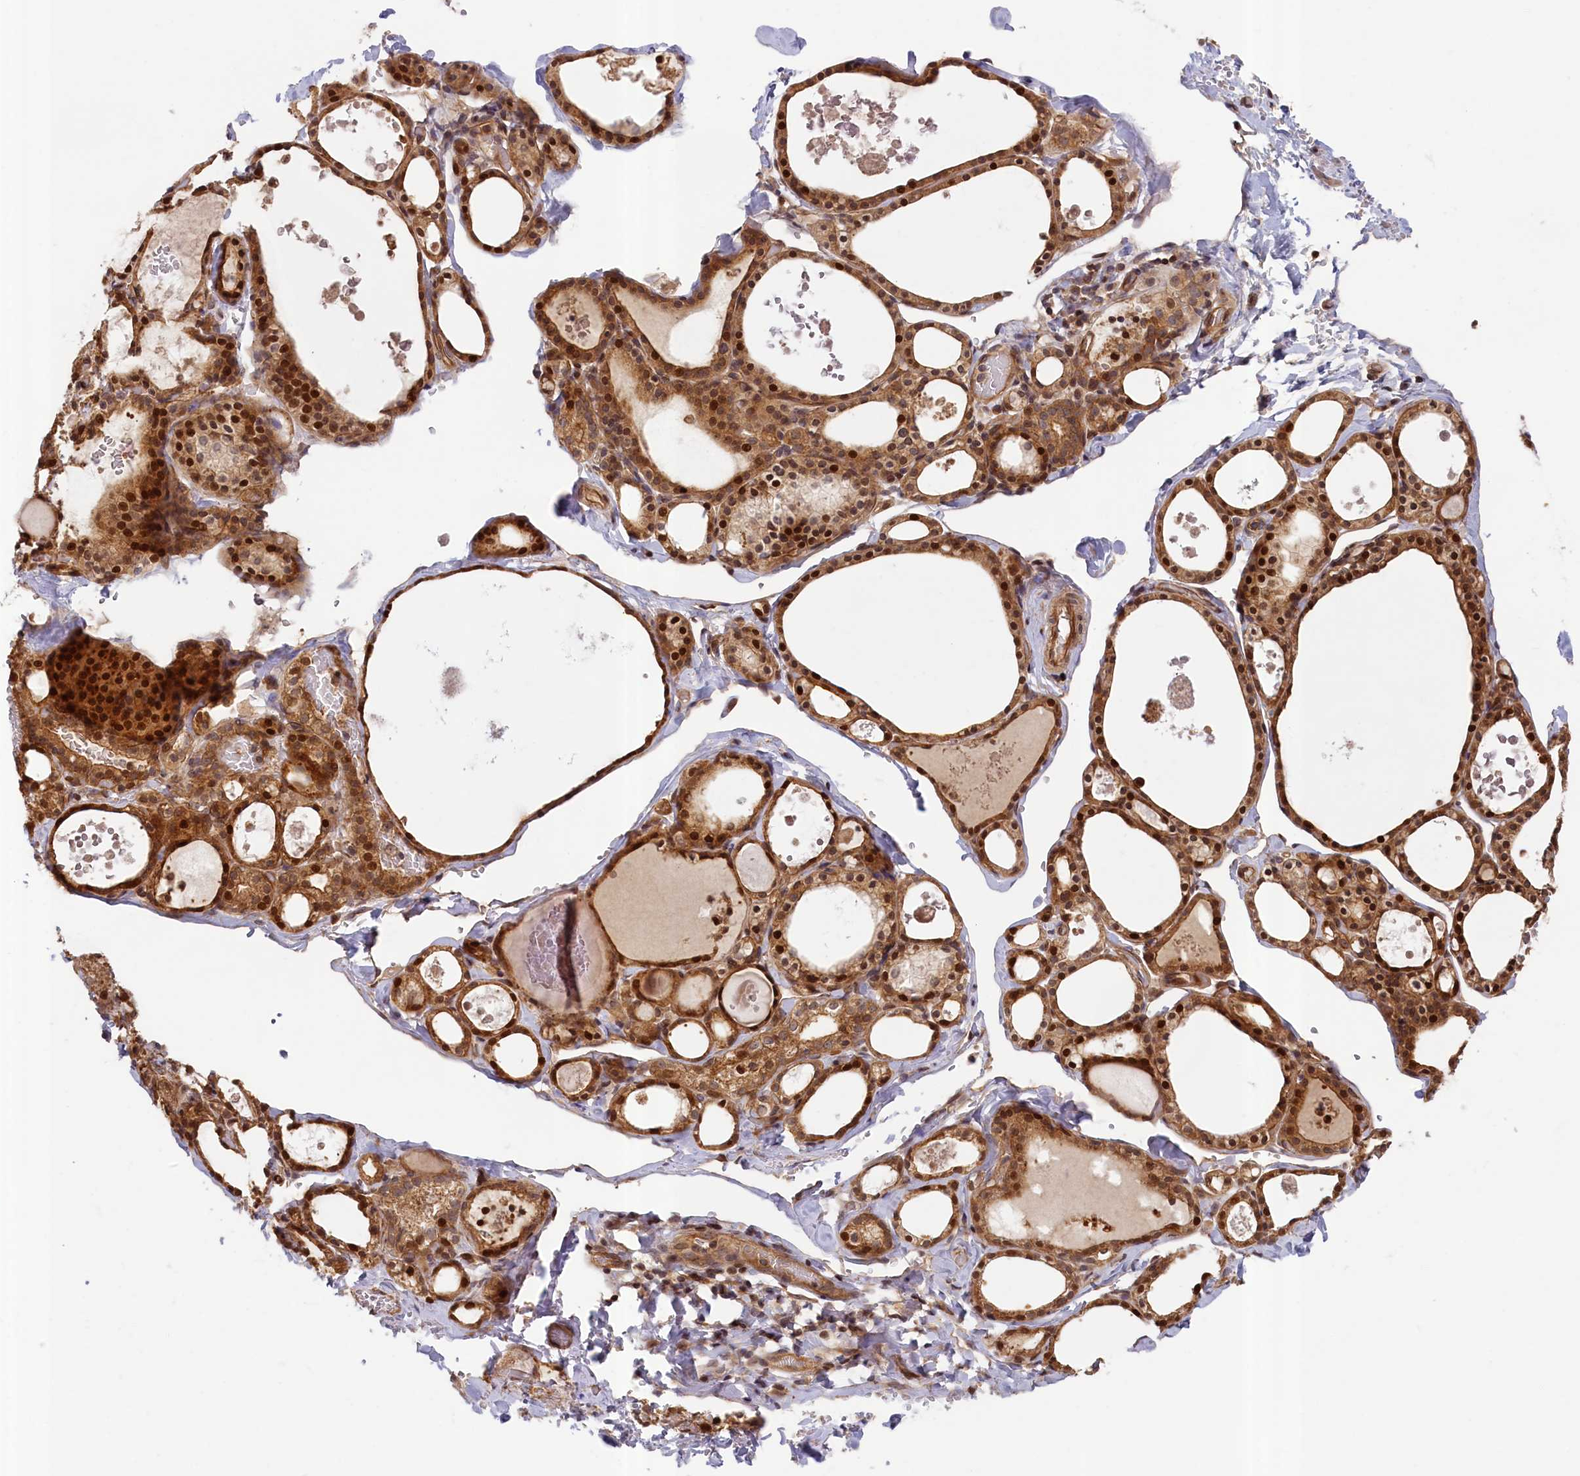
{"staining": {"intensity": "strong", "quantity": ">75%", "location": "cytoplasmic/membranous,nuclear"}, "tissue": "thyroid gland", "cell_type": "Glandular cells", "image_type": "normal", "snomed": [{"axis": "morphology", "description": "Normal tissue, NOS"}, {"axis": "topography", "description": "Thyroid gland"}], "caption": "Protein positivity by IHC exhibits strong cytoplasmic/membranous,nuclear staining in about >75% of glandular cells in normal thyroid gland. (IHC, brightfield microscopy, high magnification).", "gene": "CEP44", "patient": {"sex": "male", "age": 56}}